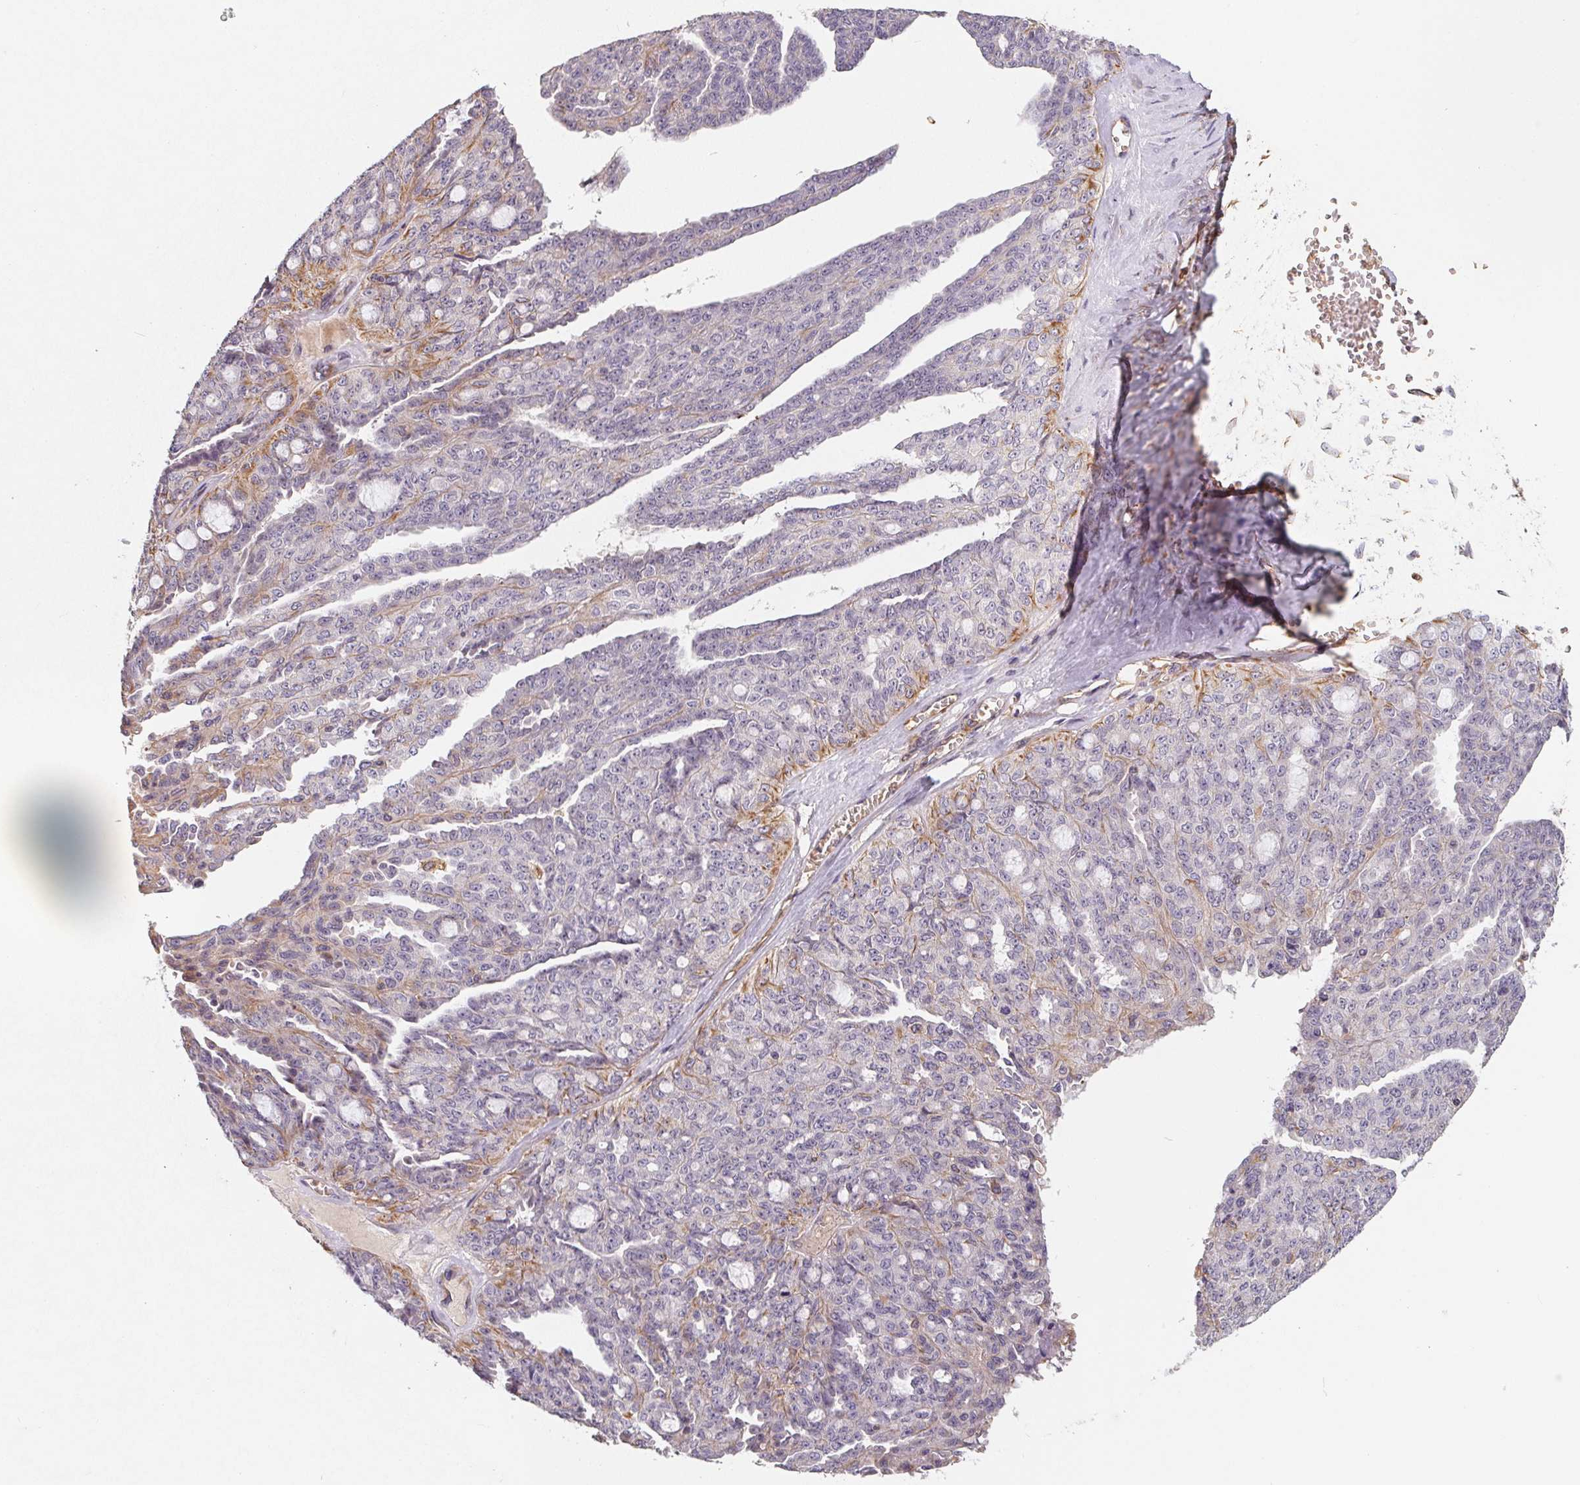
{"staining": {"intensity": "negative", "quantity": "none", "location": "none"}, "tissue": "ovarian cancer", "cell_type": "Tumor cells", "image_type": "cancer", "snomed": [{"axis": "morphology", "description": "Cystadenocarcinoma, serous, NOS"}, {"axis": "topography", "description": "Ovary"}], "caption": "Immunohistochemistry photomicrograph of neoplastic tissue: ovarian serous cystadenocarcinoma stained with DAB shows no significant protein expression in tumor cells.", "gene": "TBKBP1", "patient": {"sex": "female", "age": 71}}